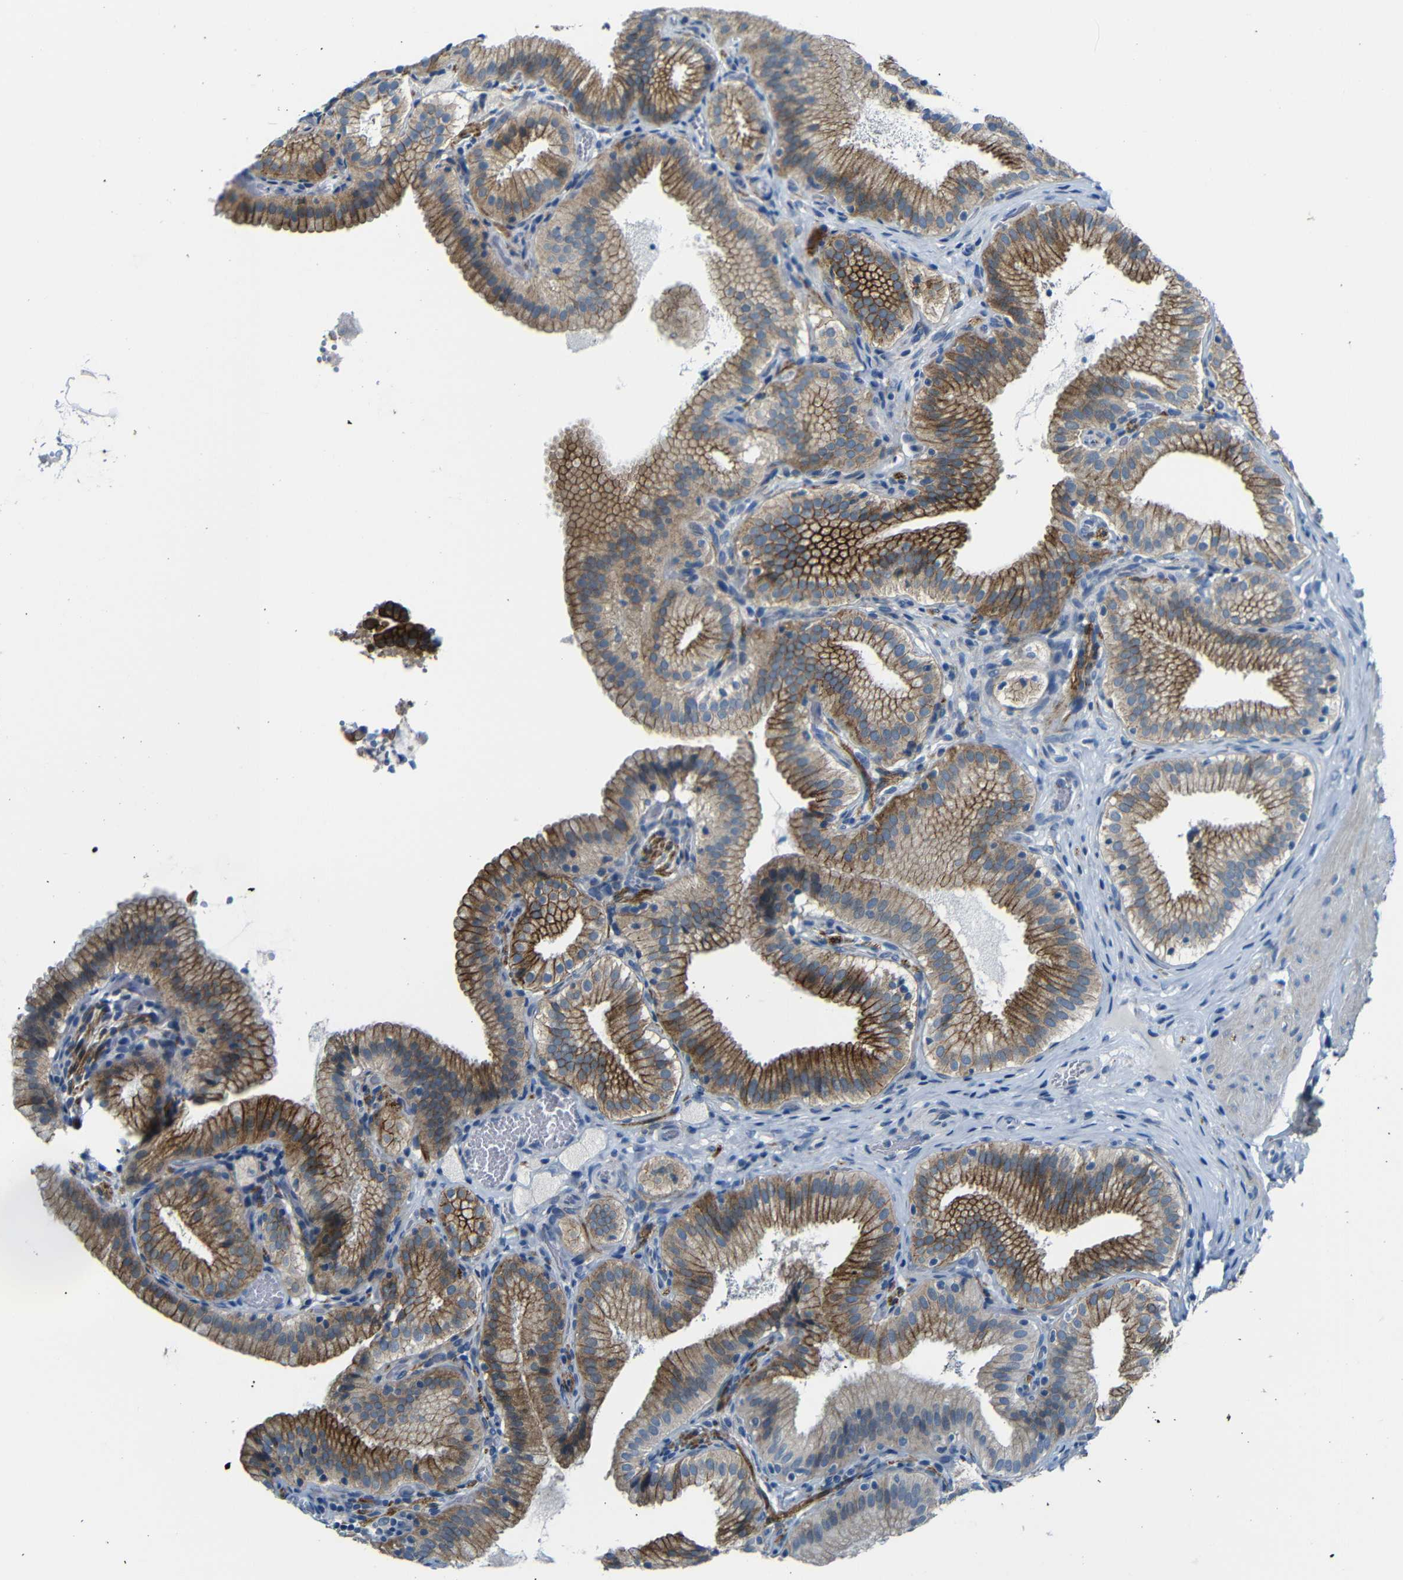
{"staining": {"intensity": "moderate", "quantity": ">75%", "location": "cytoplasmic/membranous"}, "tissue": "gallbladder", "cell_type": "Glandular cells", "image_type": "normal", "snomed": [{"axis": "morphology", "description": "Normal tissue, NOS"}, {"axis": "topography", "description": "Gallbladder"}], "caption": "A brown stain highlights moderate cytoplasmic/membranous positivity of a protein in glandular cells of unremarkable gallbladder.", "gene": "ANK3", "patient": {"sex": "male", "age": 54}}